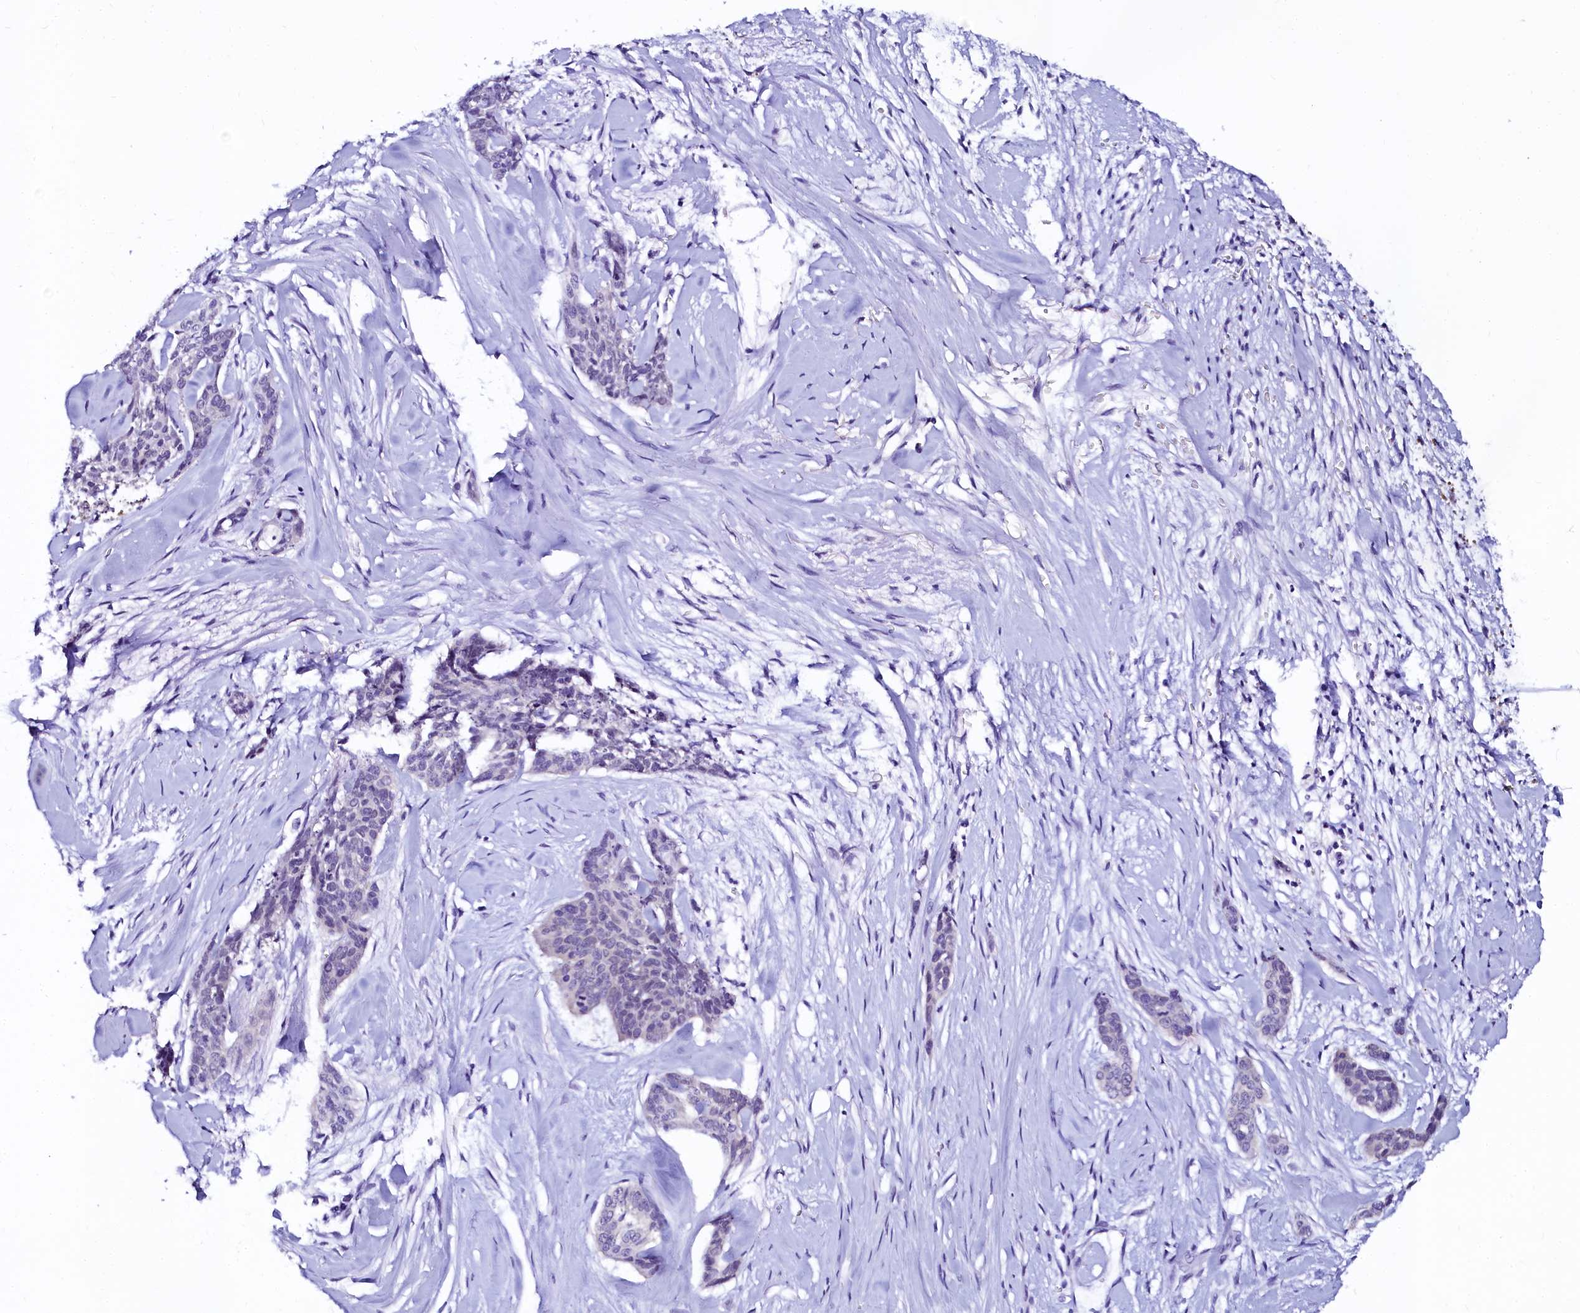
{"staining": {"intensity": "negative", "quantity": "none", "location": "none"}, "tissue": "skin cancer", "cell_type": "Tumor cells", "image_type": "cancer", "snomed": [{"axis": "morphology", "description": "Basal cell carcinoma"}, {"axis": "topography", "description": "Skin"}], "caption": "This is a histopathology image of immunohistochemistry (IHC) staining of skin basal cell carcinoma, which shows no expression in tumor cells.", "gene": "SORD", "patient": {"sex": "female", "age": 64}}